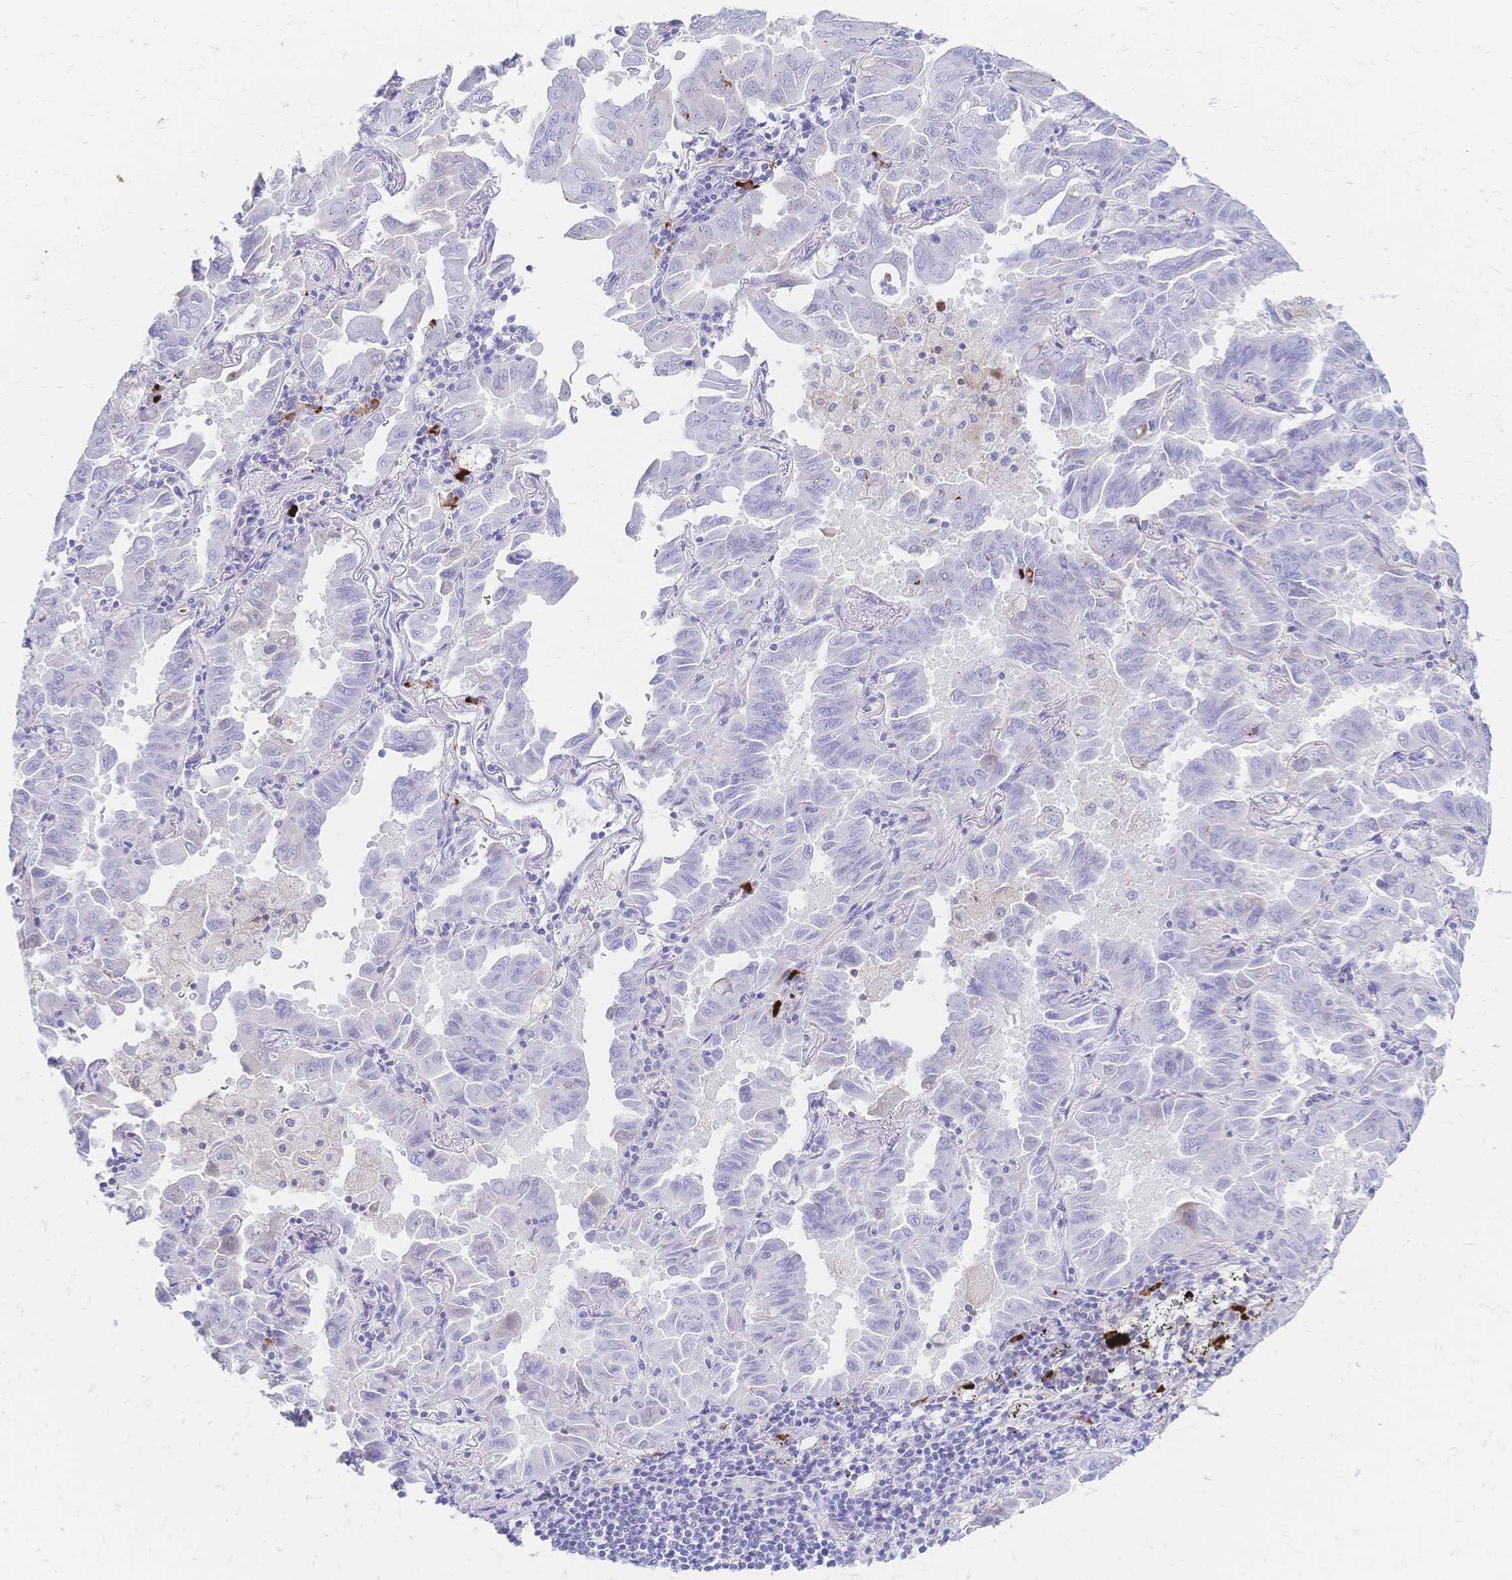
{"staining": {"intensity": "negative", "quantity": "none", "location": "none"}, "tissue": "lung cancer", "cell_type": "Tumor cells", "image_type": "cancer", "snomed": [{"axis": "morphology", "description": "Adenocarcinoma, NOS"}, {"axis": "topography", "description": "Lung"}], "caption": "An immunohistochemistry (IHC) photomicrograph of lung cancer (adenocarcinoma) is shown. There is no staining in tumor cells of lung cancer (adenocarcinoma).", "gene": "PSORS1C2", "patient": {"sex": "male", "age": 64}}